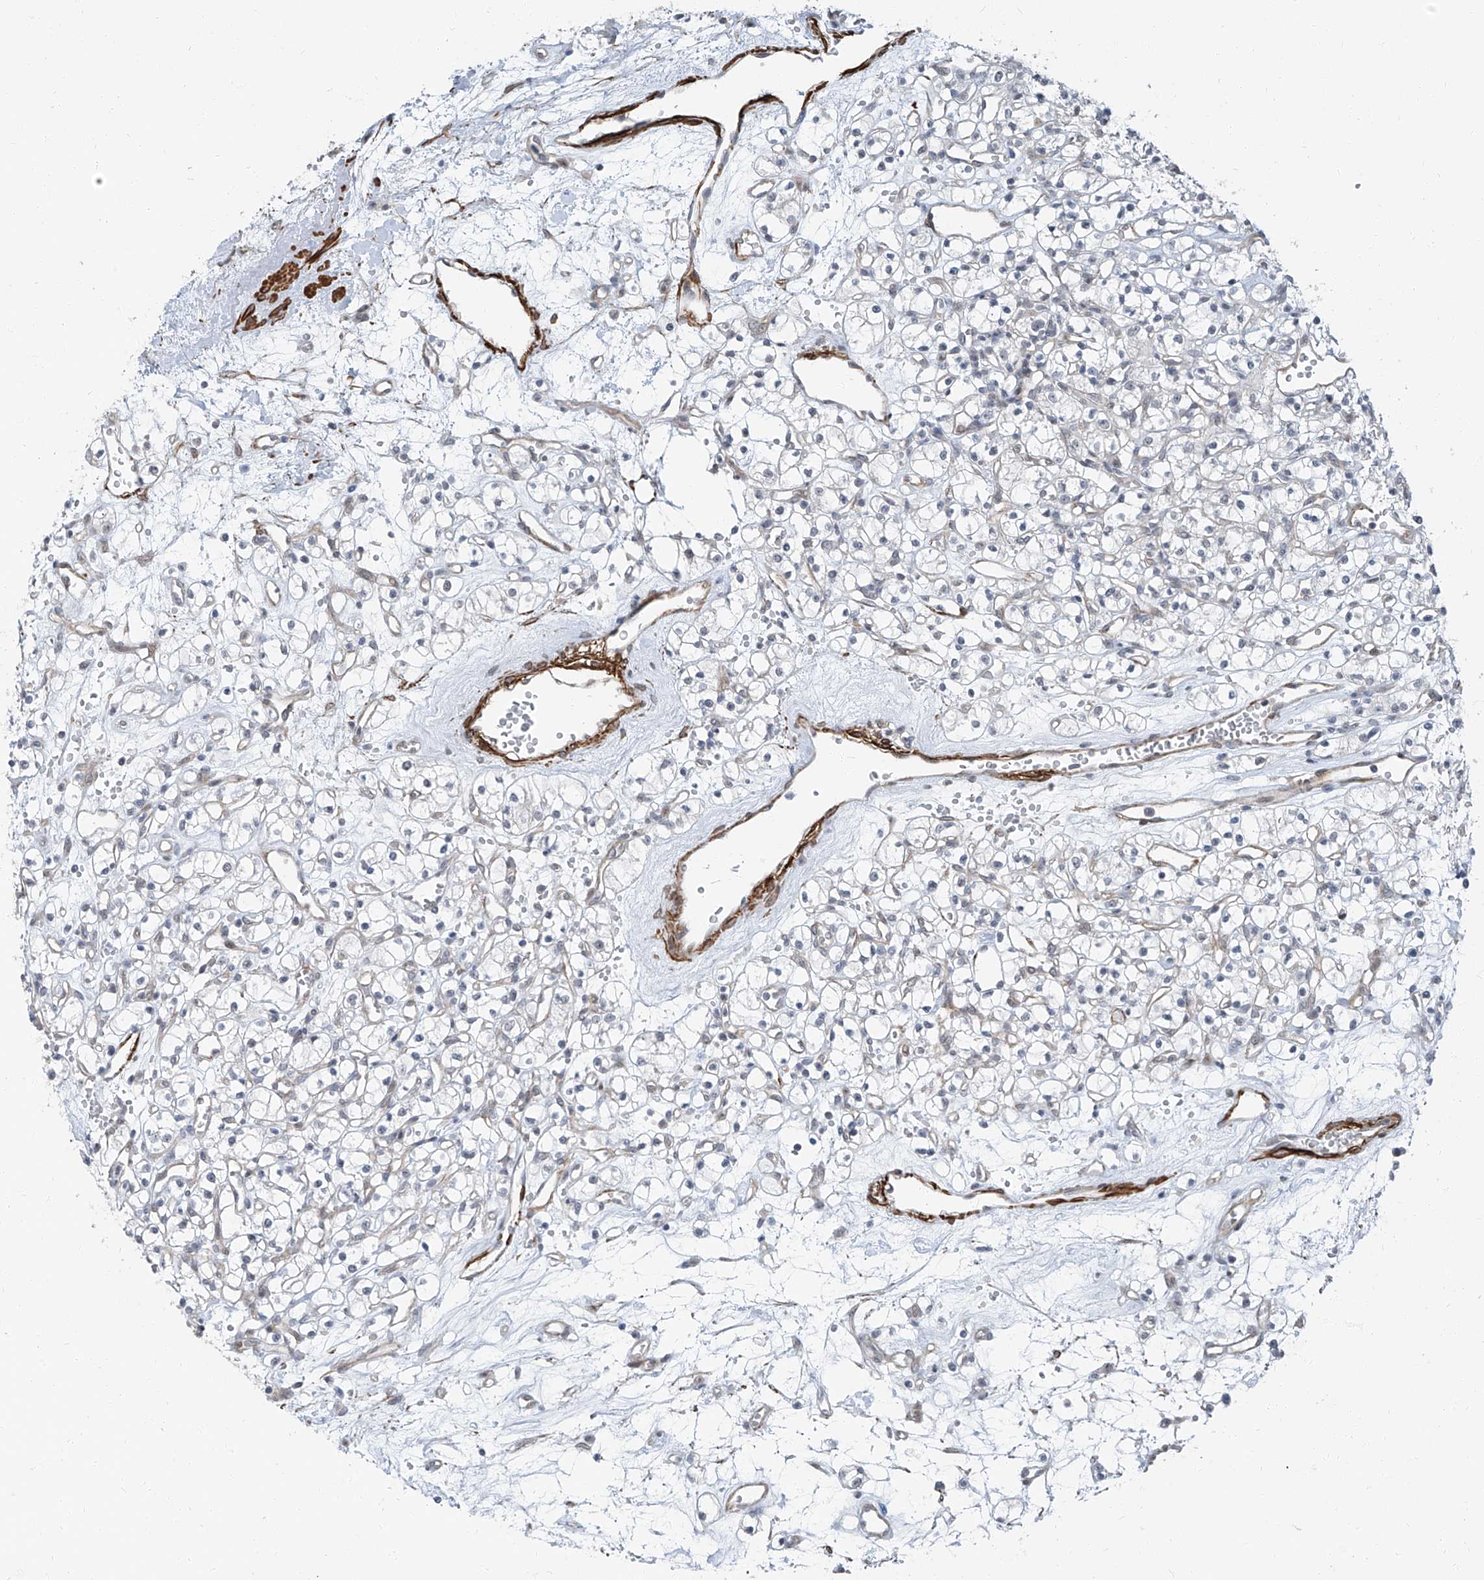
{"staining": {"intensity": "negative", "quantity": "none", "location": "none"}, "tissue": "renal cancer", "cell_type": "Tumor cells", "image_type": "cancer", "snomed": [{"axis": "morphology", "description": "Adenocarcinoma, NOS"}, {"axis": "topography", "description": "Kidney"}], "caption": "A histopathology image of renal cancer (adenocarcinoma) stained for a protein demonstrates no brown staining in tumor cells.", "gene": "TXLNB", "patient": {"sex": "female", "age": 59}}